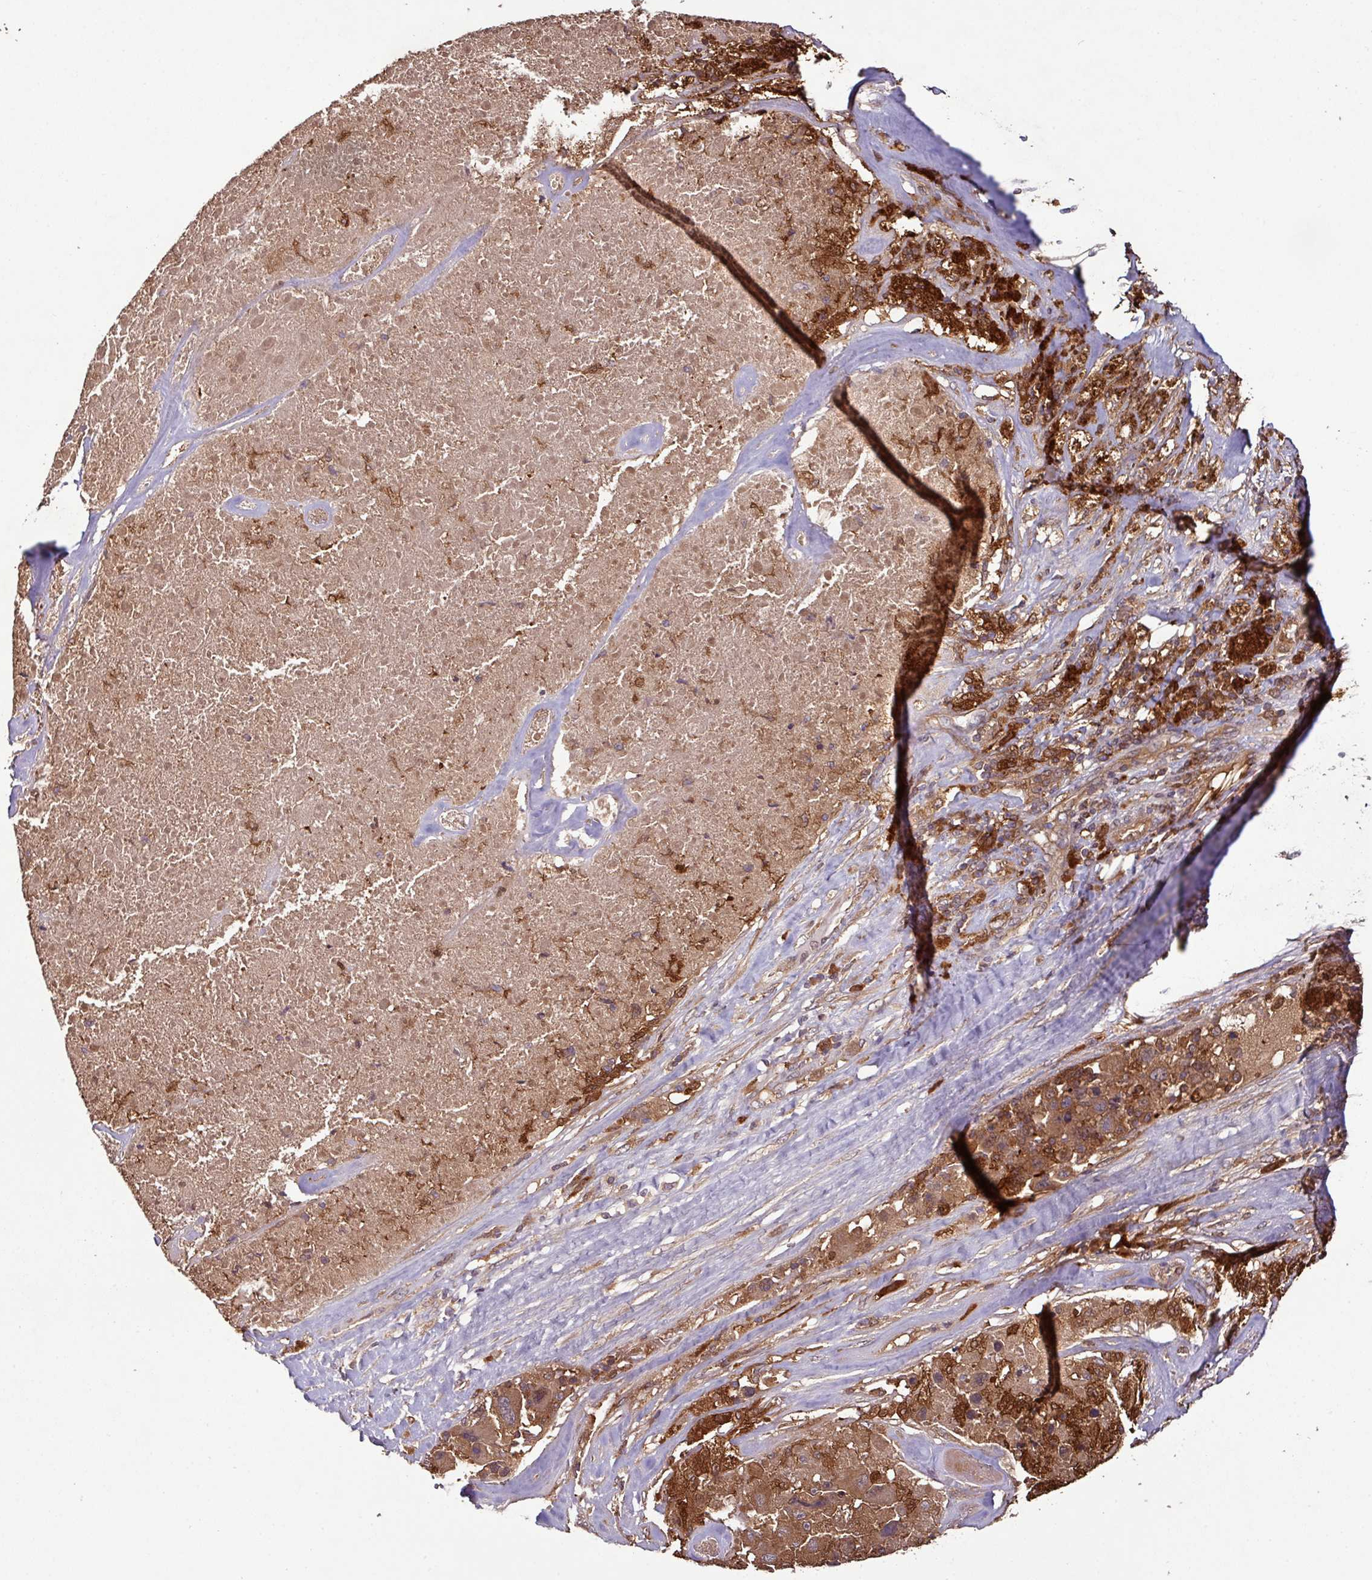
{"staining": {"intensity": "moderate", "quantity": ">75%", "location": "cytoplasmic/membranous"}, "tissue": "melanoma", "cell_type": "Tumor cells", "image_type": "cancer", "snomed": [{"axis": "morphology", "description": "Malignant melanoma, Metastatic site"}, {"axis": "topography", "description": "Lymph node"}], "caption": "Immunohistochemical staining of melanoma displays moderate cytoplasmic/membranous protein expression in about >75% of tumor cells.", "gene": "GNPDA1", "patient": {"sex": "male", "age": 62}}